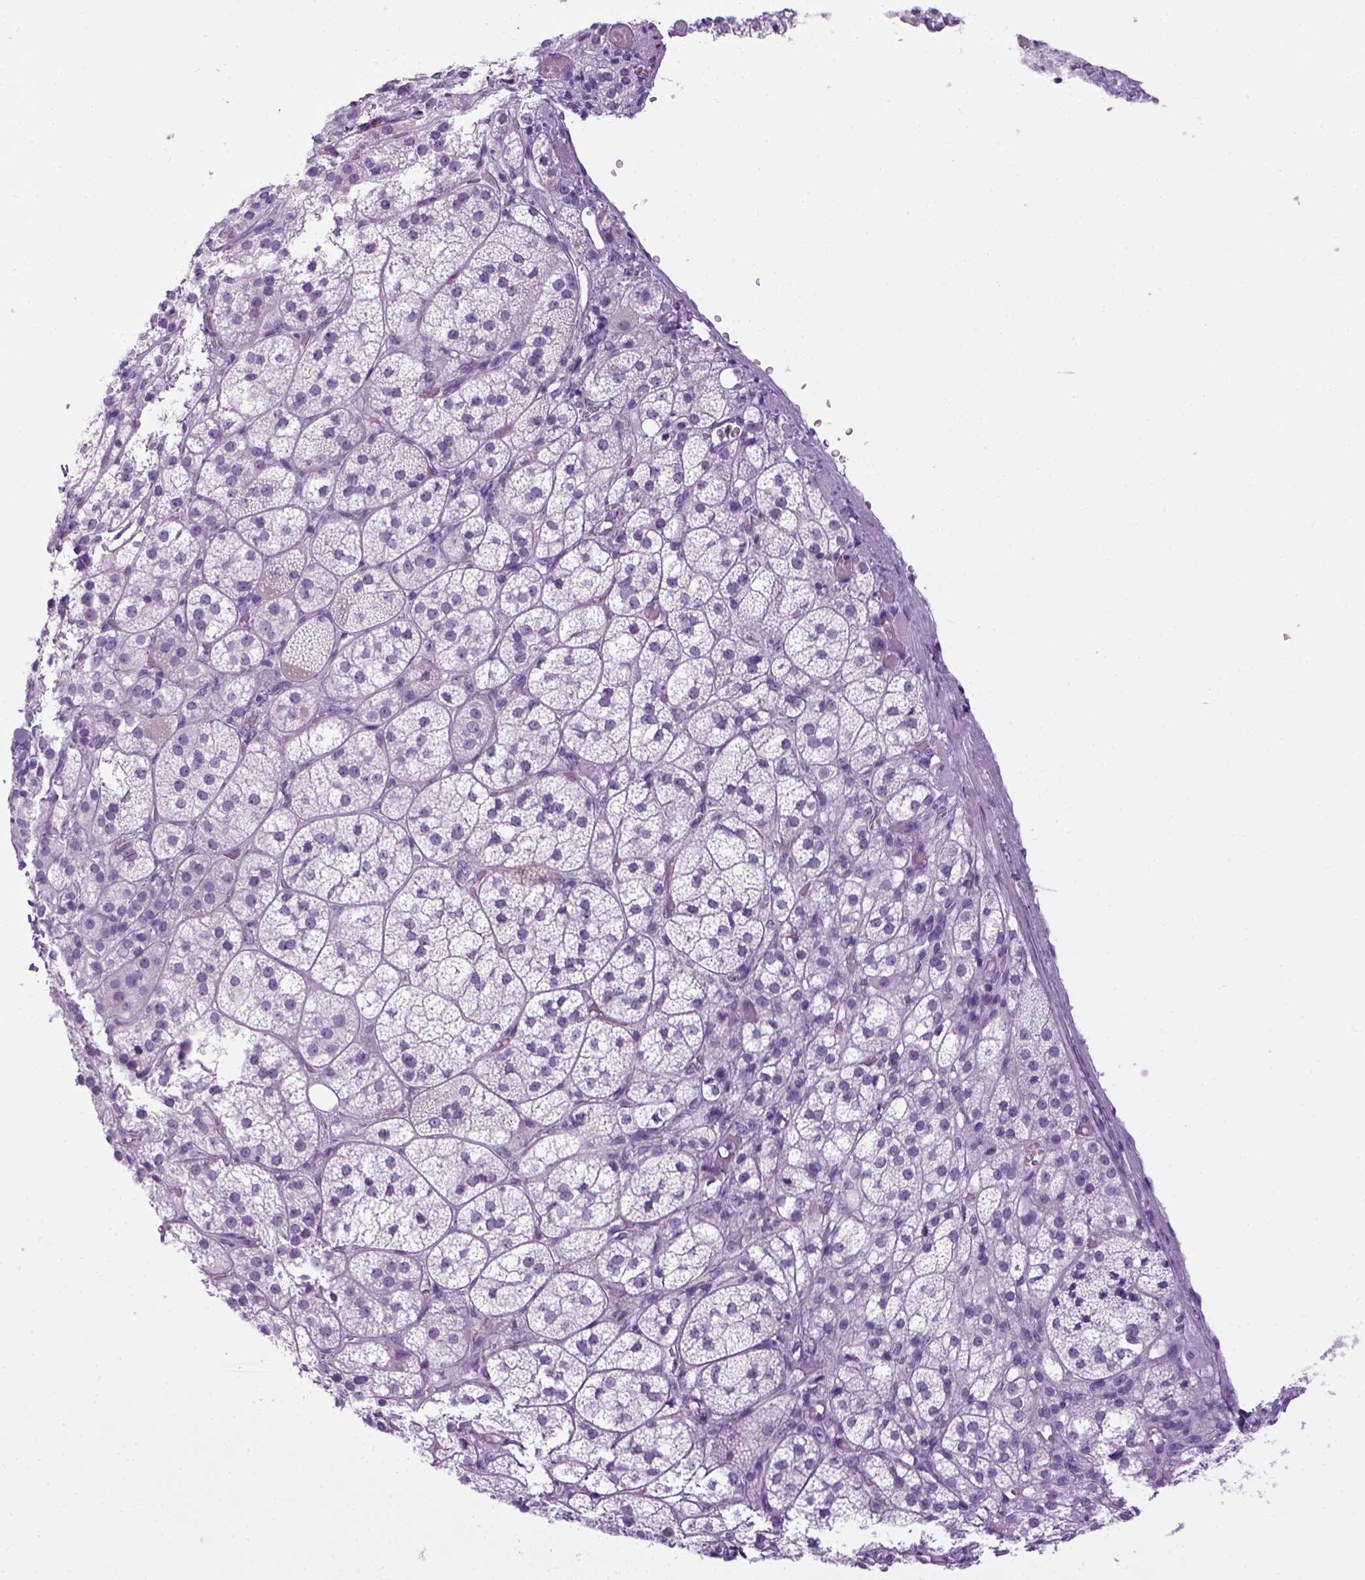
{"staining": {"intensity": "negative", "quantity": "none", "location": "none"}, "tissue": "adrenal gland", "cell_type": "Glandular cells", "image_type": "normal", "snomed": [{"axis": "morphology", "description": "Normal tissue, NOS"}, {"axis": "topography", "description": "Adrenal gland"}], "caption": "High power microscopy photomicrograph of an immunohistochemistry image of benign adrenal gland, revealing no significant expression in glandular cells.", "gene": "SGCG", "patient": {"sex": "female", "age": 60}}